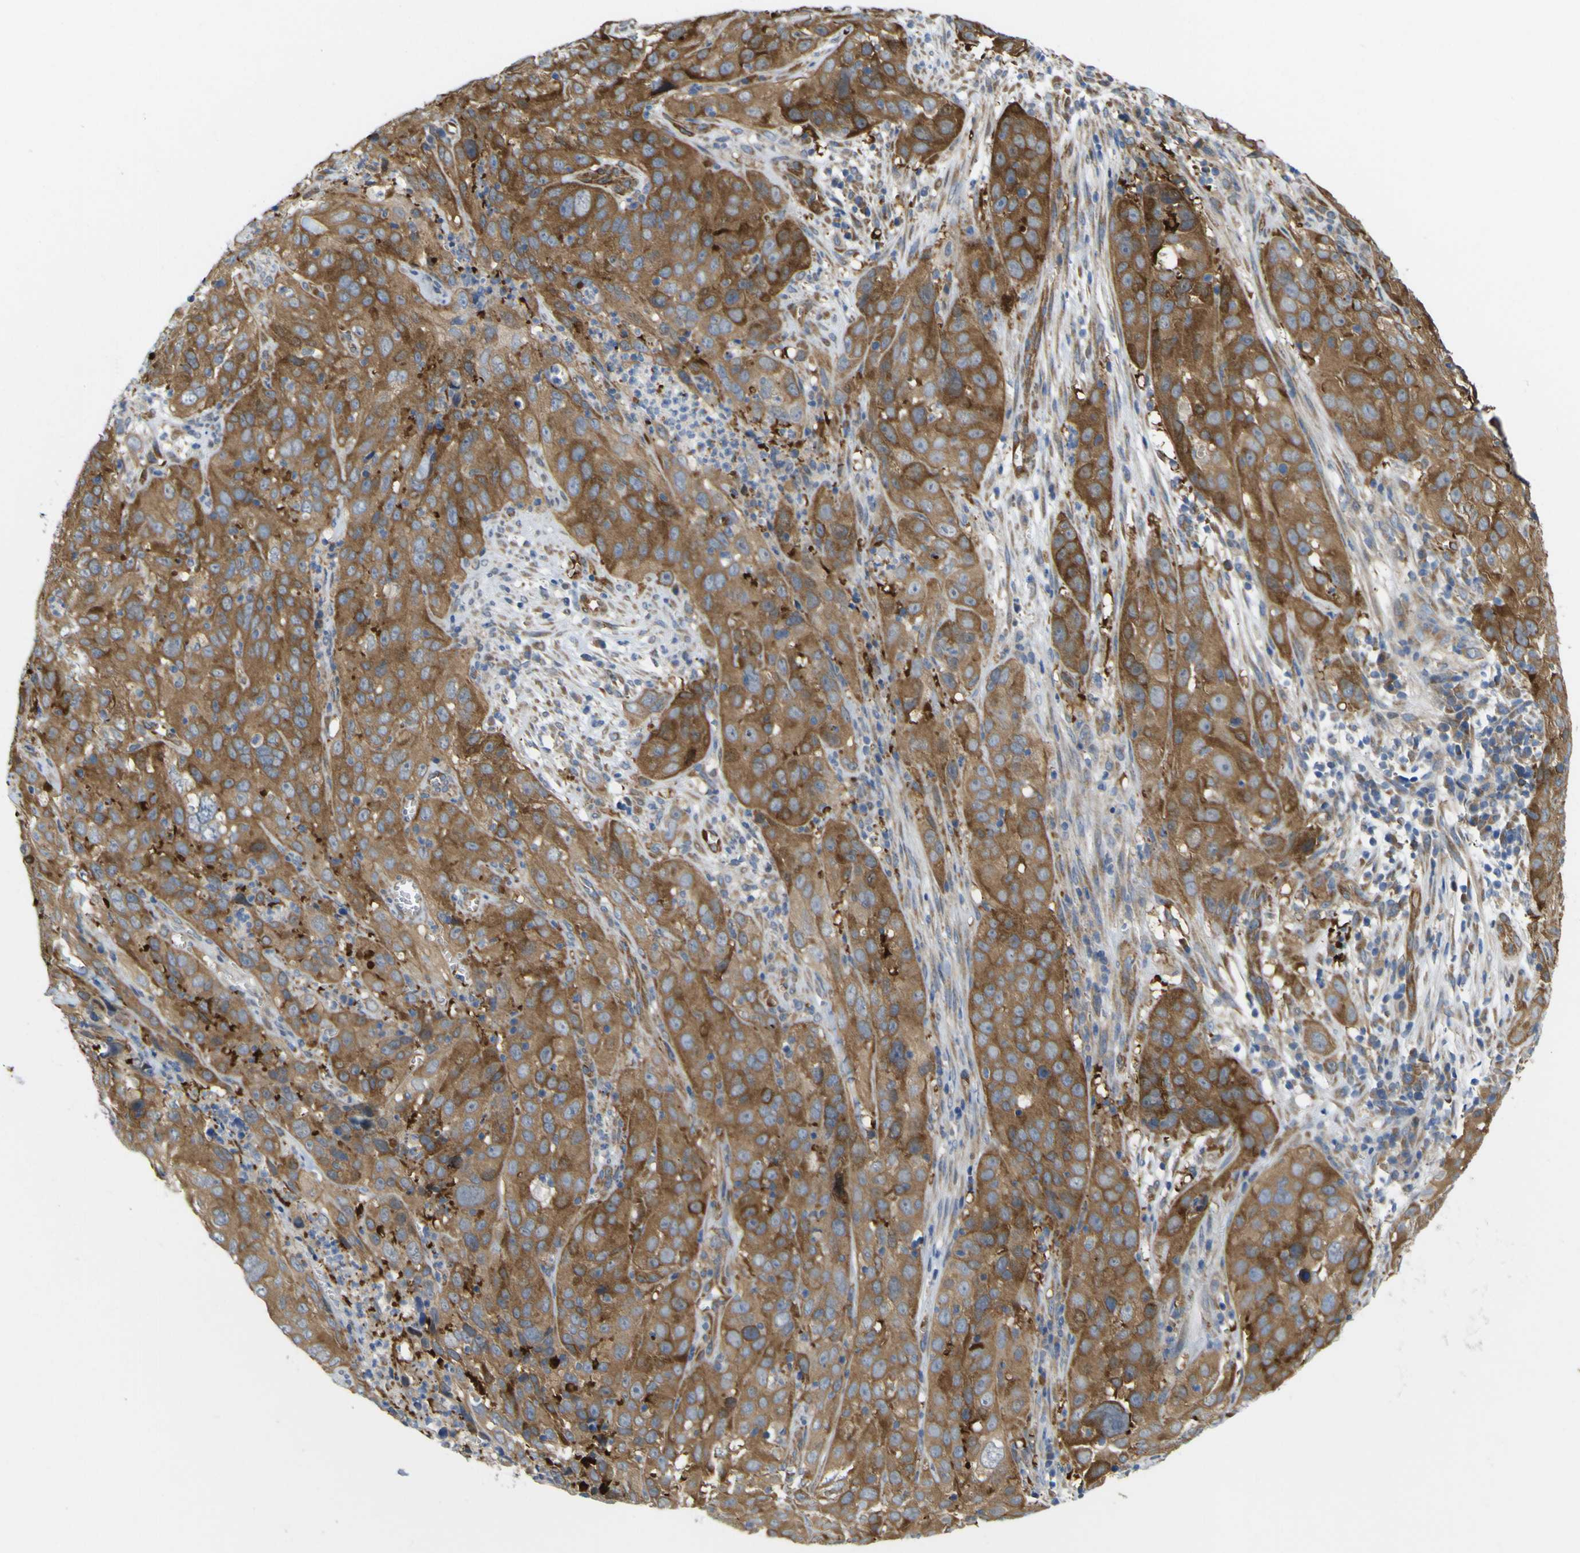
{"staining": {"intensity": "strong", "quantity": ">75%", "location": "cytoplasmic/membranous"}, "tissue": "cervical cancer", "cell_type": "Tumor cells", "image_type": "cancer", "snomed": [{"axis": "morphology", "description": "Squamous cell carcinoma, NOS"}, {"axis": "topography", "description": "Cervix"}], "caption": "Tumor cells show high levels of strong cytoplasmic/membranous staining in approximately >75% of cells in squamous cell carcinoma (cervical). (DAB (3,3'-diaminobenzidine) IHC with brightfield microscopy, high magnification).", "gene": "JPH1", "patient": {"sex": "female", "age": 32}}